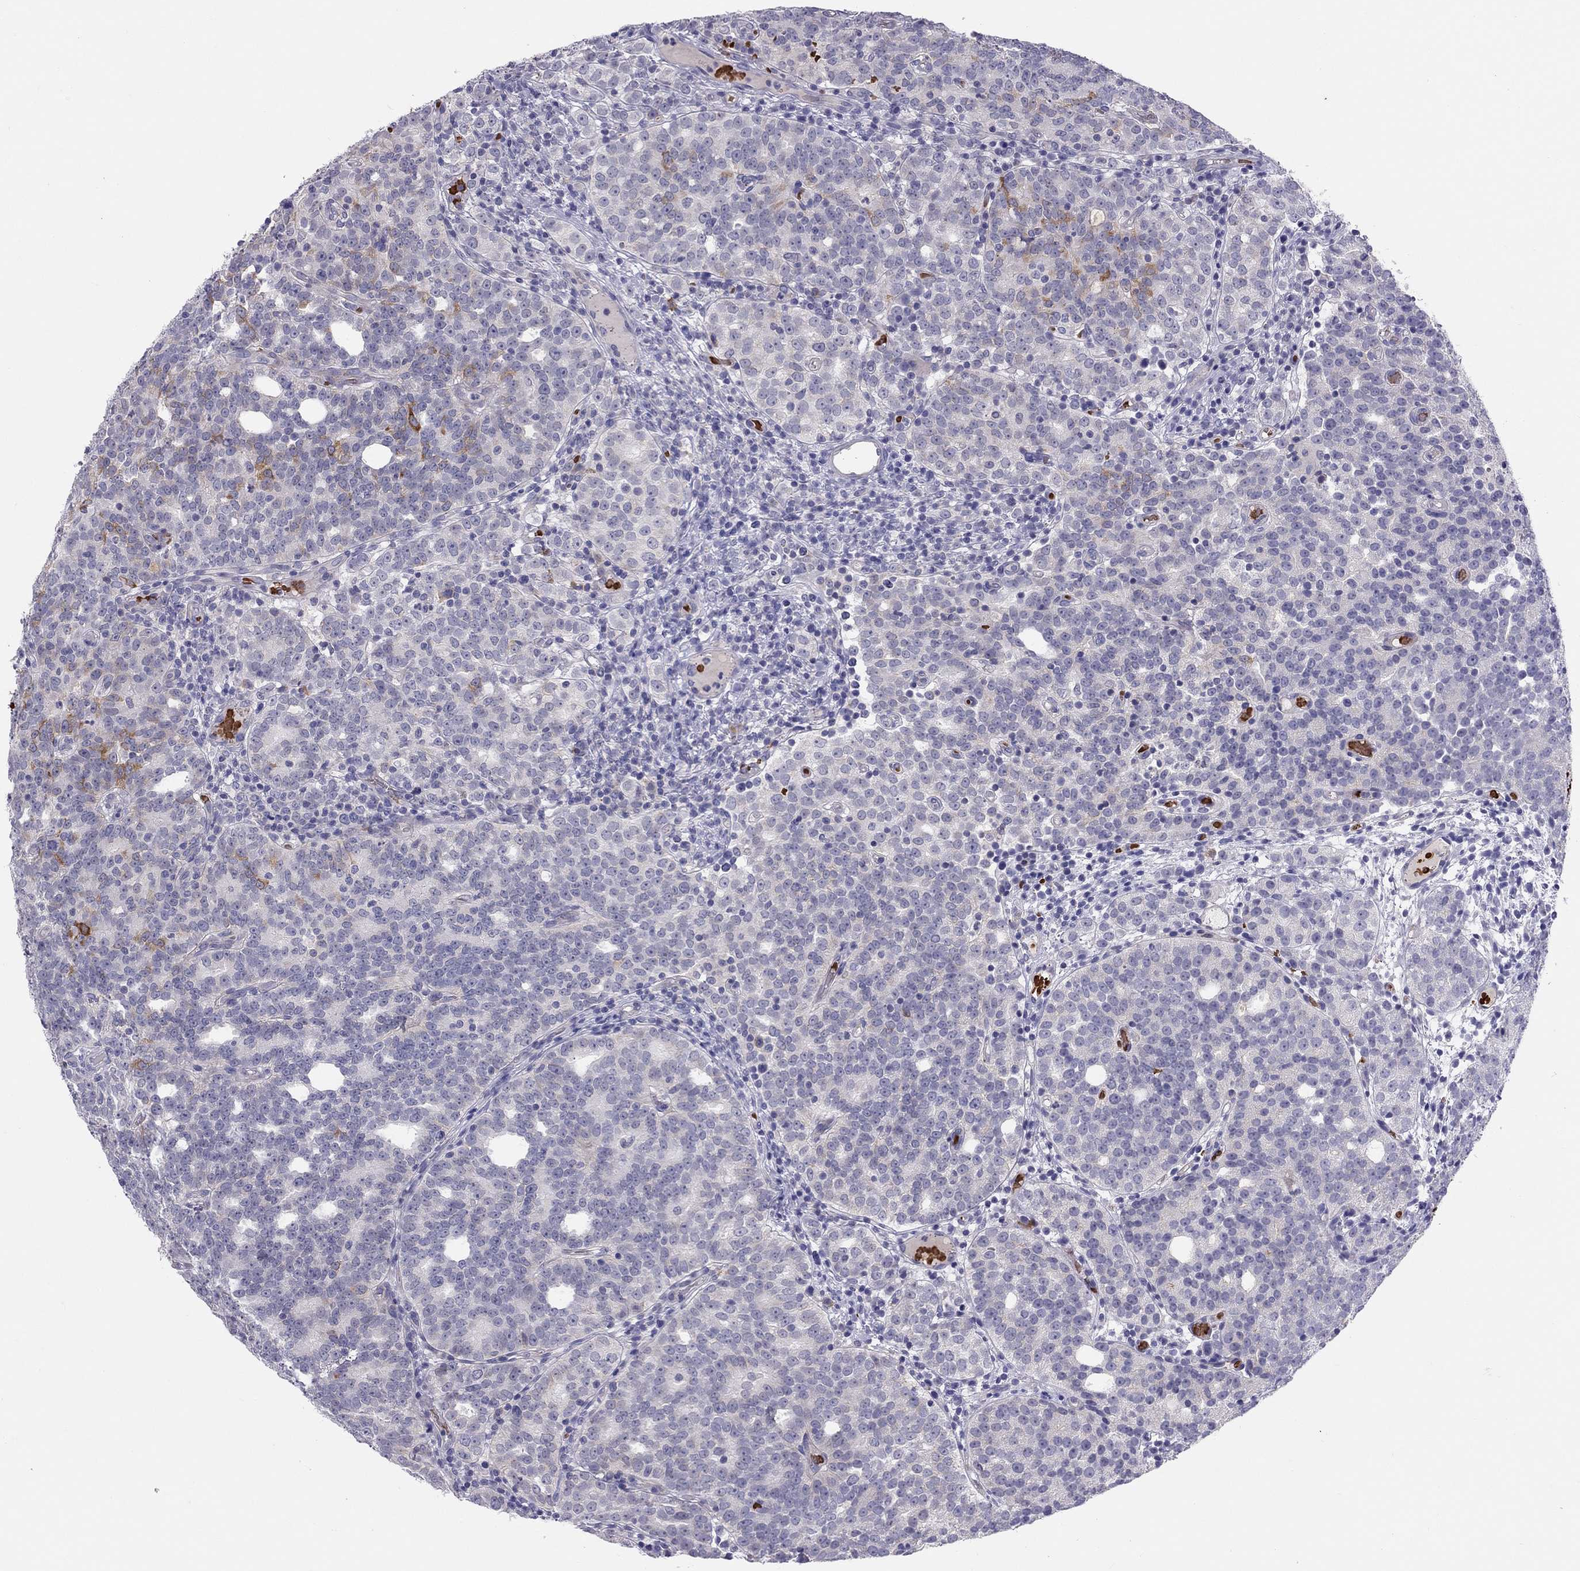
{"staining": {"intensity": "negative", "quantity": "none", "location": "none"}, "tissue": "prostate cancer", "cell_type": "Tumor cells", "image_type": "cancer", "snomed": [{"axis": "morphology", "description": "Adenocarcinoma, High grade"}, {"axis": "topography", "description": "Prostate"}], "caption": "Immunohistochemistry (IHC) image of neoplastic tissue: human prostate cancer (adenocarcinoma (high-grade)) stained with DAB (3,3'-diaminobenzidine) exhibits no significant protein staining in tumor cells.", "gene": "FRMD1", "patient": {"sex": "male", "age": 53}}